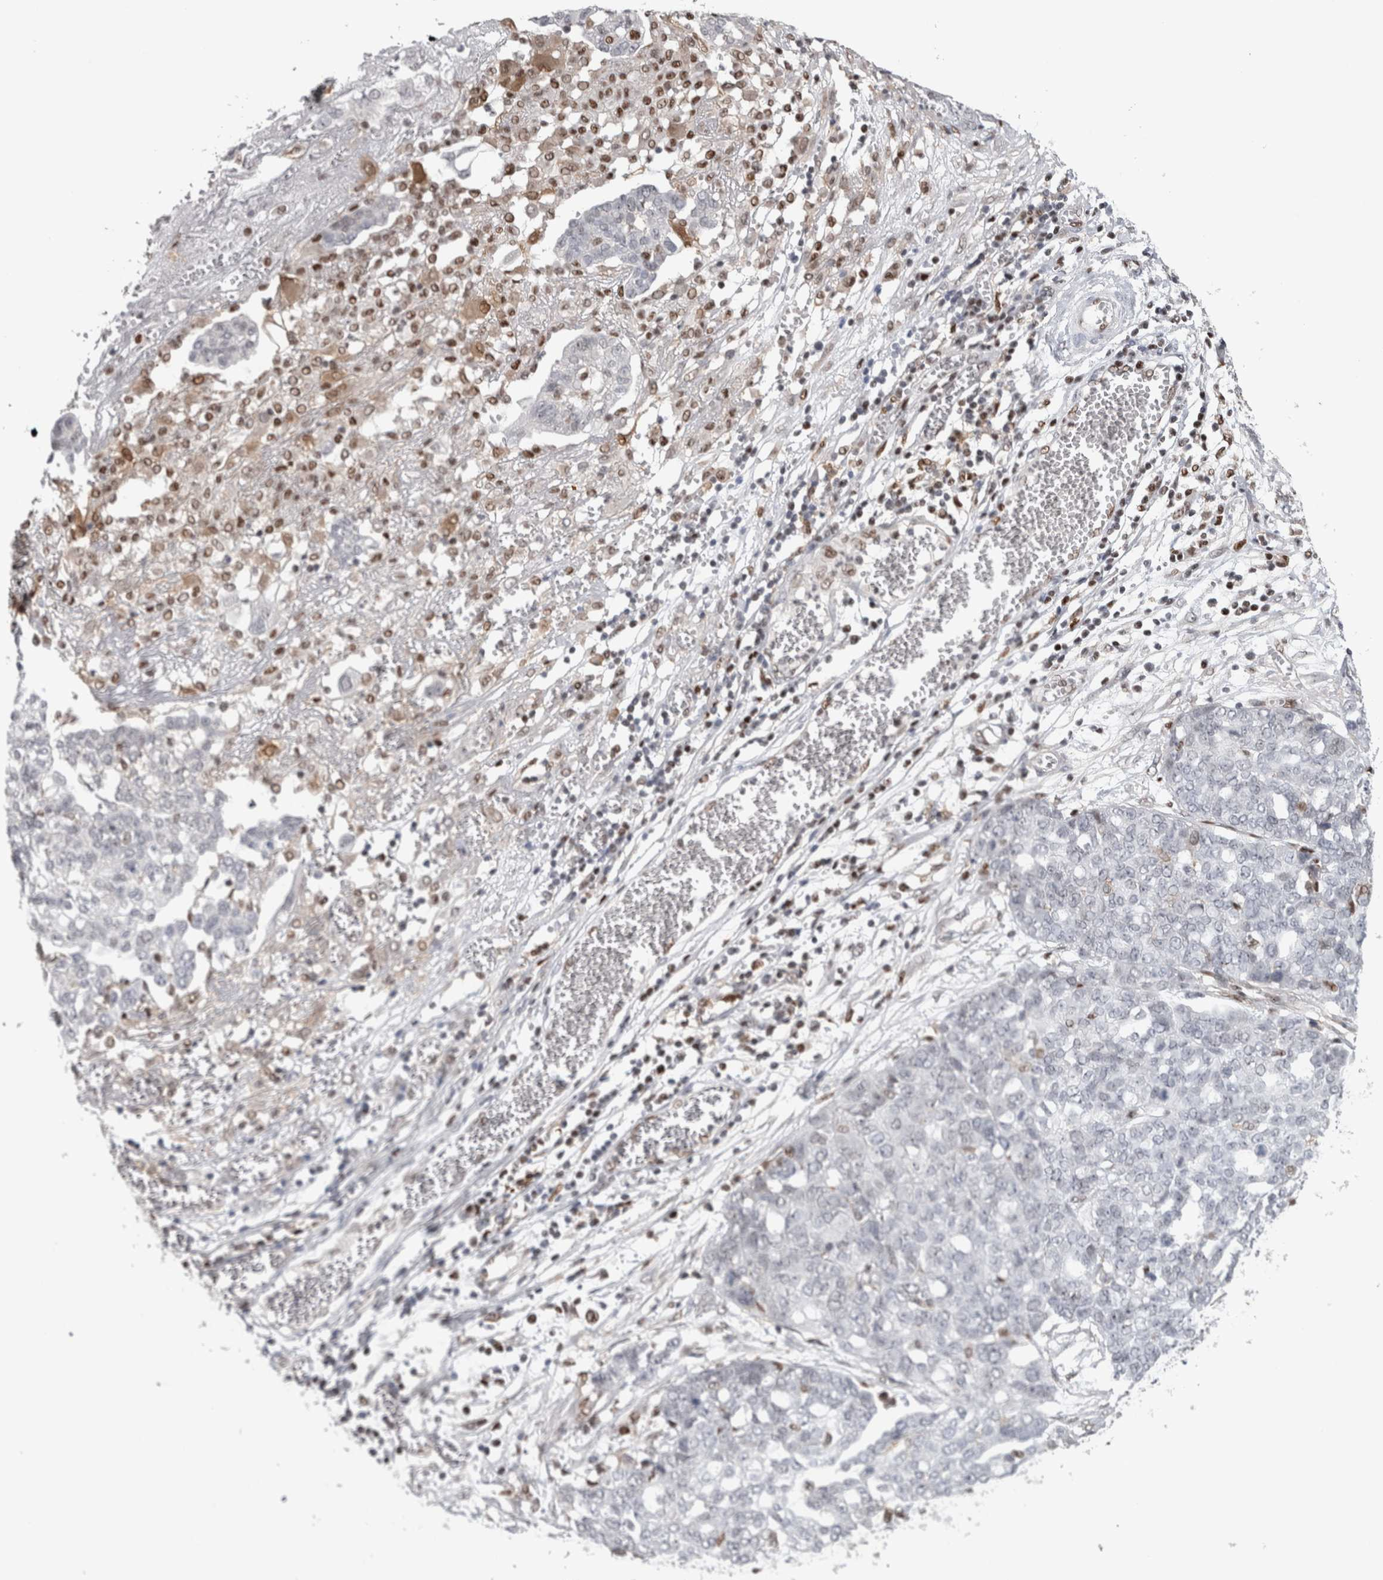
{"staining": {"intensity": "negative", "quantity": "none", "location": "none"}, "tissue": "ovarian cancer", "cell_type": "Tumor cells", "image_type": "cancer", "snomed": [{"axis": "morphology", "description": "Cystadenocarcinoma, serous, NOS"}, {"axis": "topography", "description": "Soft tissue"}, {"axis": "topography", "description": "Ovary"}], "caption": "This micrograph is of ovarian serous cystadenocarcinoma stained with IHC to label a protein in brown with the nuclei are counter-stained blue. There is no staining in tumor cells. (Brightfield microscopy of DAB (3,3'-diaminobenzidine) immunohistochemistry (IHC) at high magnification).", "gene": "SRARP", "patient": {"sex": "female", "age": 57}}